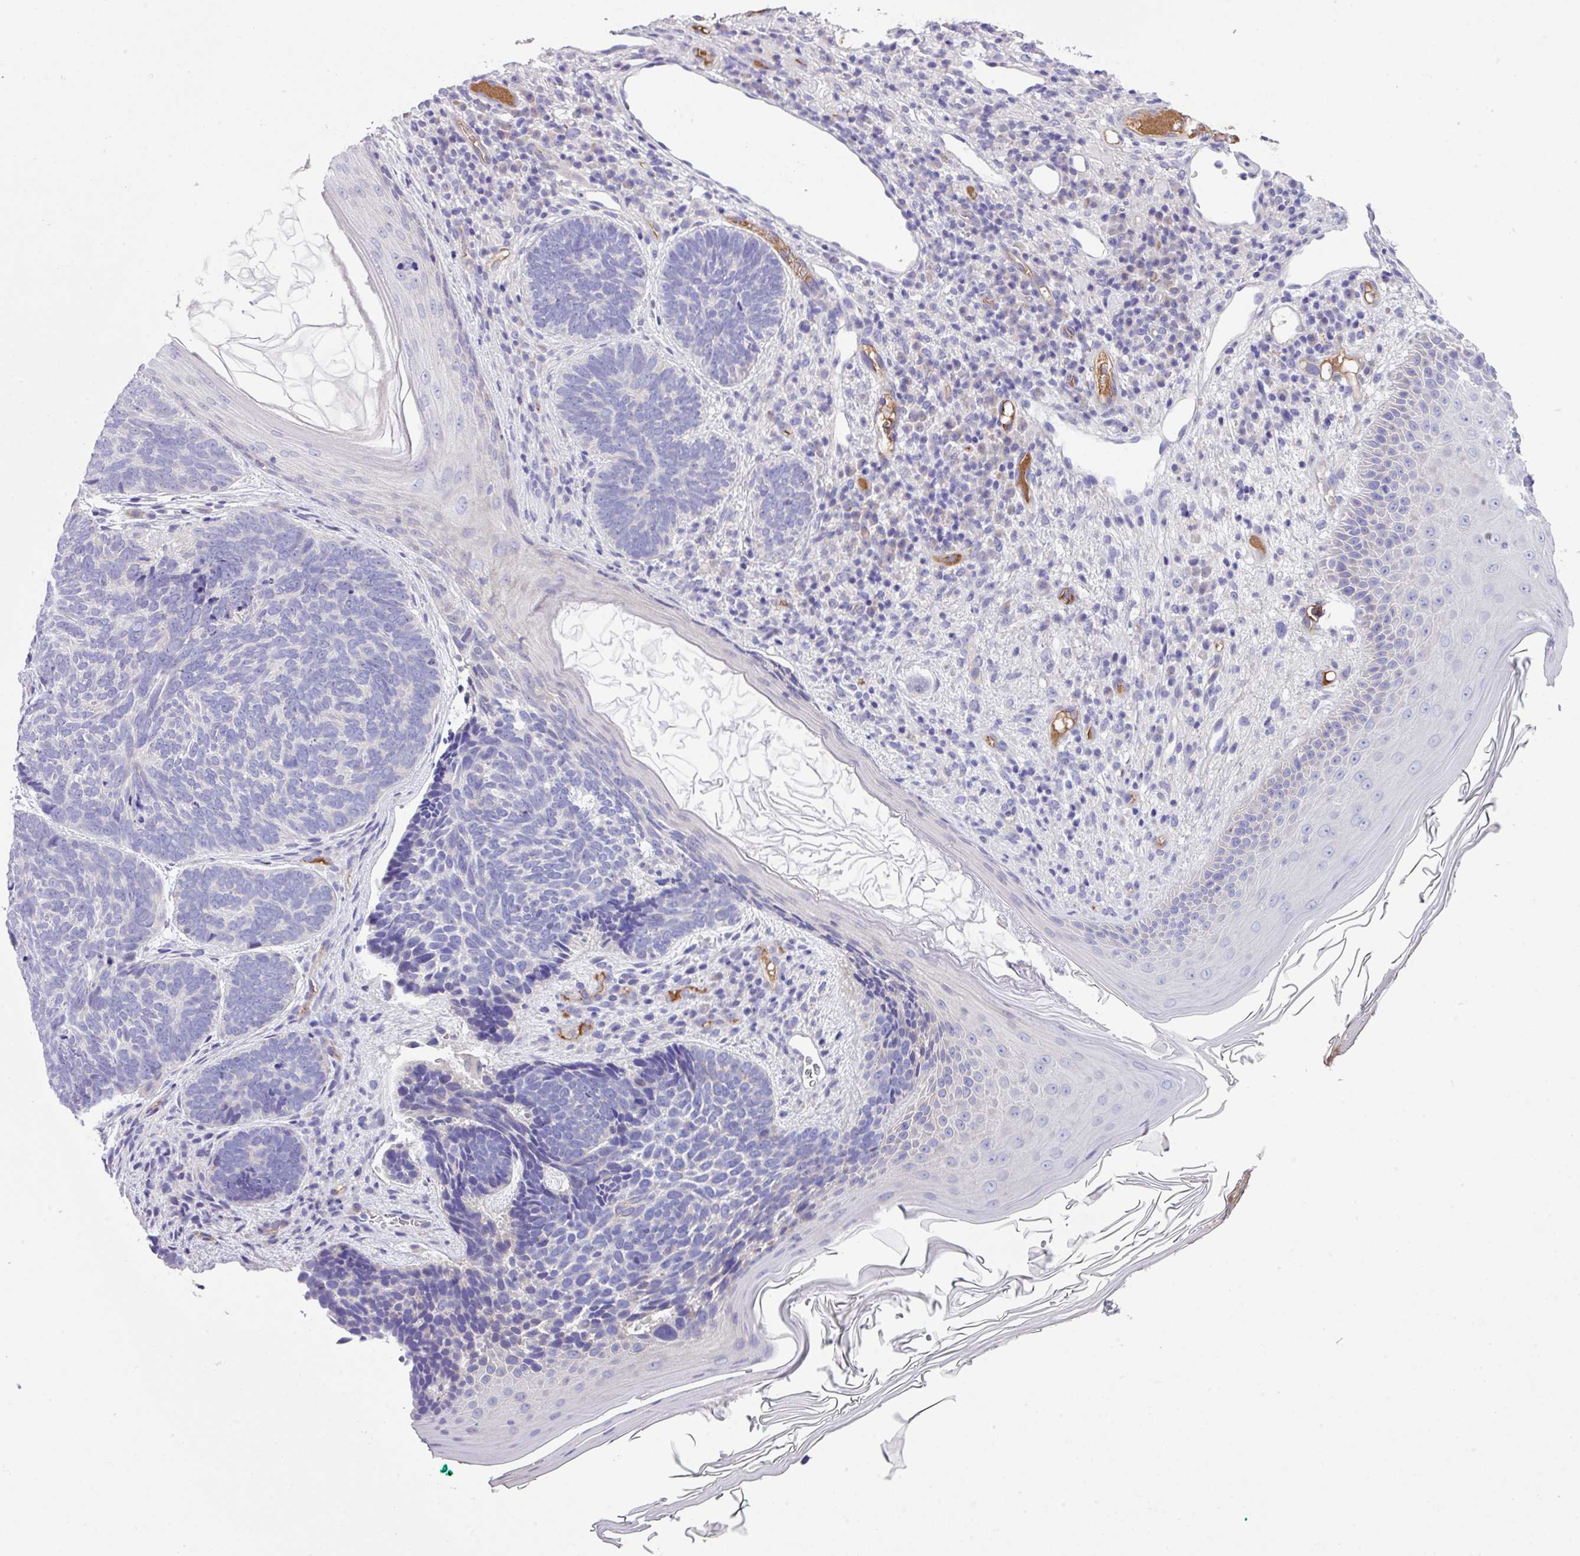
{"staining": {"intensity": "negative", "quantity": "none", "location": "none"}, "tissue": "skin cancer", "cell_type": "Tumor cells", "image_type": "cancer", "snomed": [{"axis": "morphology", "description": "Basal cell carcinoma"}, {"axis": "topography", "description": "Skin"}], "caption": "The immunohistochemistry image has no significant expression in tumor cells of skin cancer tissue.", "gene": "DNAL1", "patient": {"sex": "female", "age": 85}}